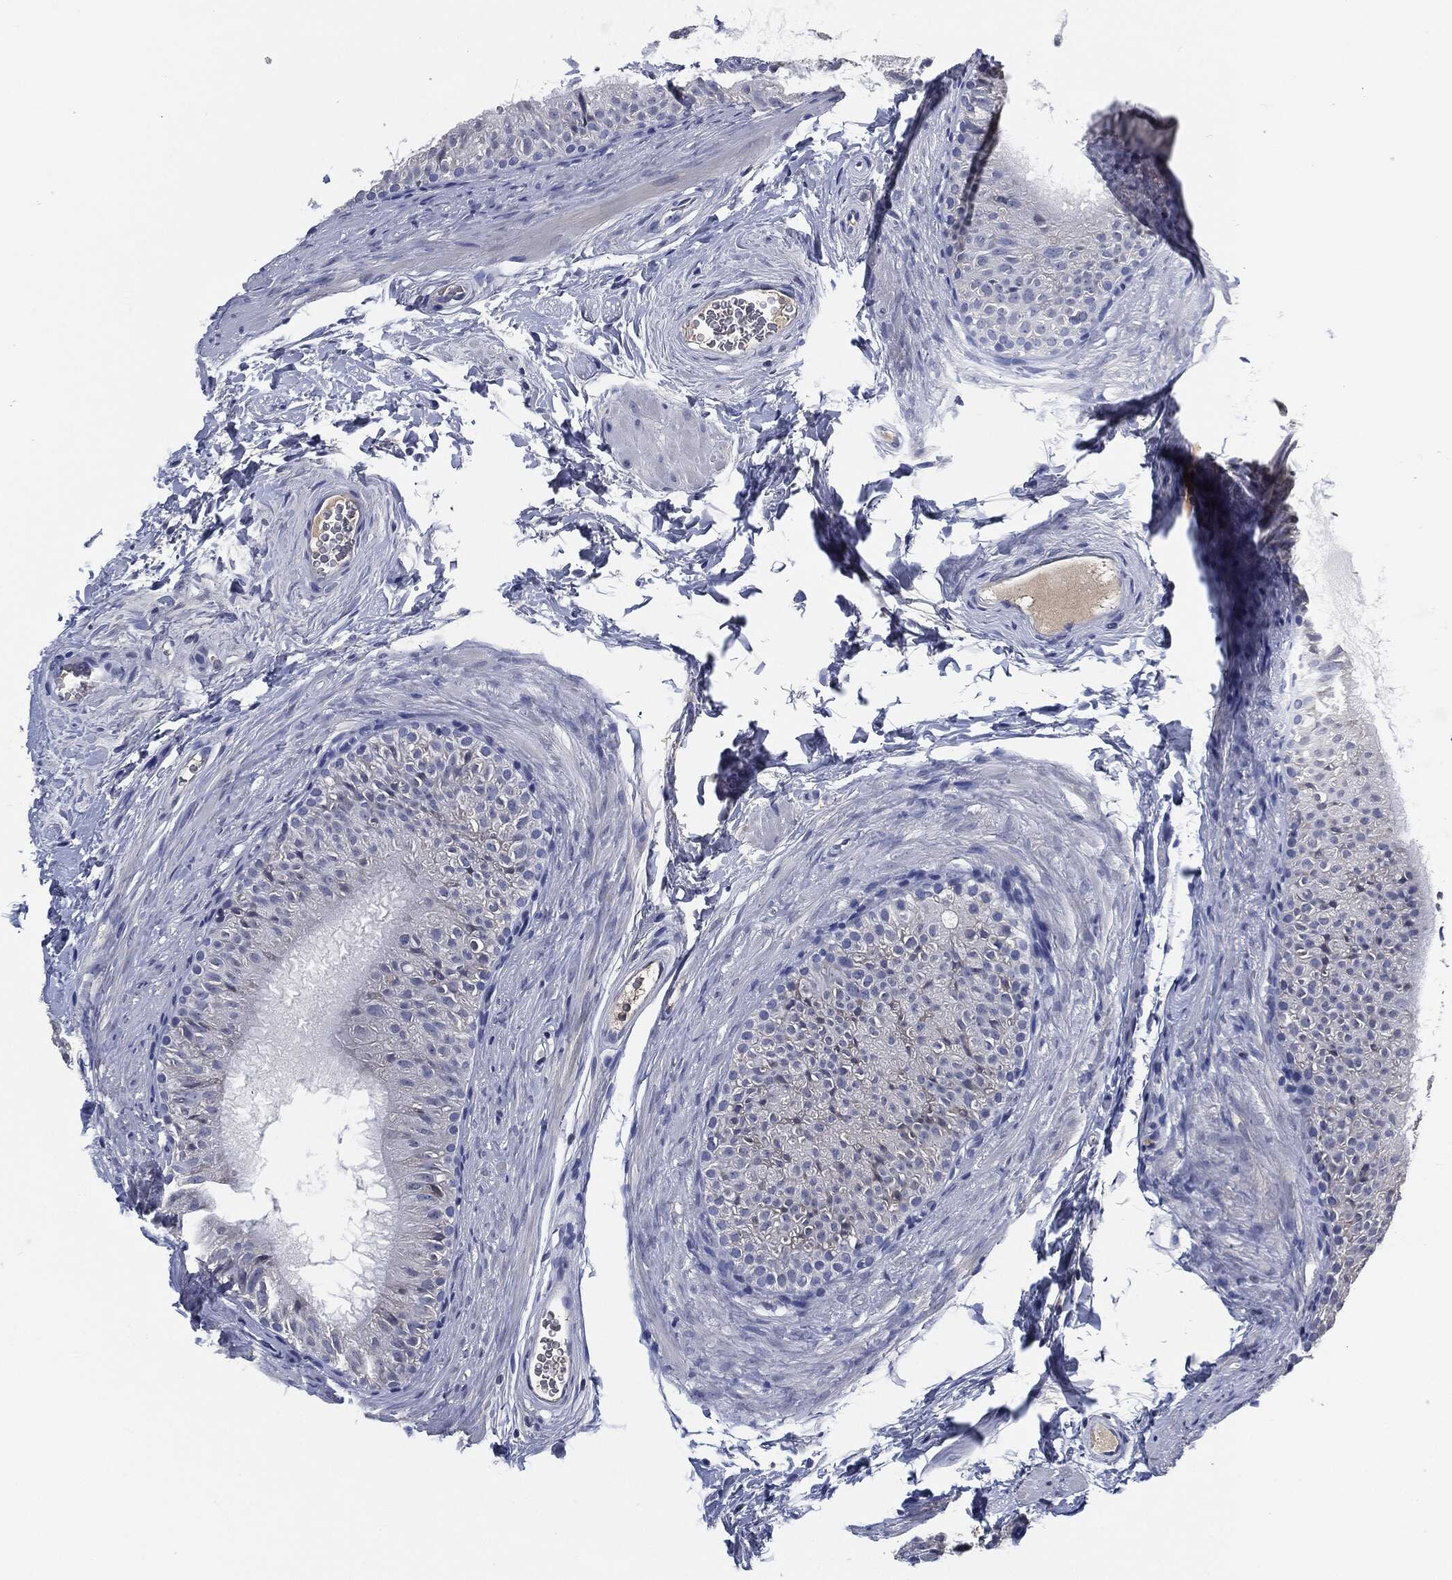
{"staining": {"intensity": "negative", "quantity": "none", "location": "none"}, "tissue": "epididymis", "cell_type": "Glandular cells", "image_type": "normal", "snomed": [{"axis": "morphology", "description": "Normal tissue, NOS"}, {"axis": "topography", "description": "Epididymis"}], "caption": "Immunohistochemical staining of normal human epididymis exhibits no significant positivity in glandular cells.", "gene": "IL2RG", "patient": {"sex": "male", "age": 34}}